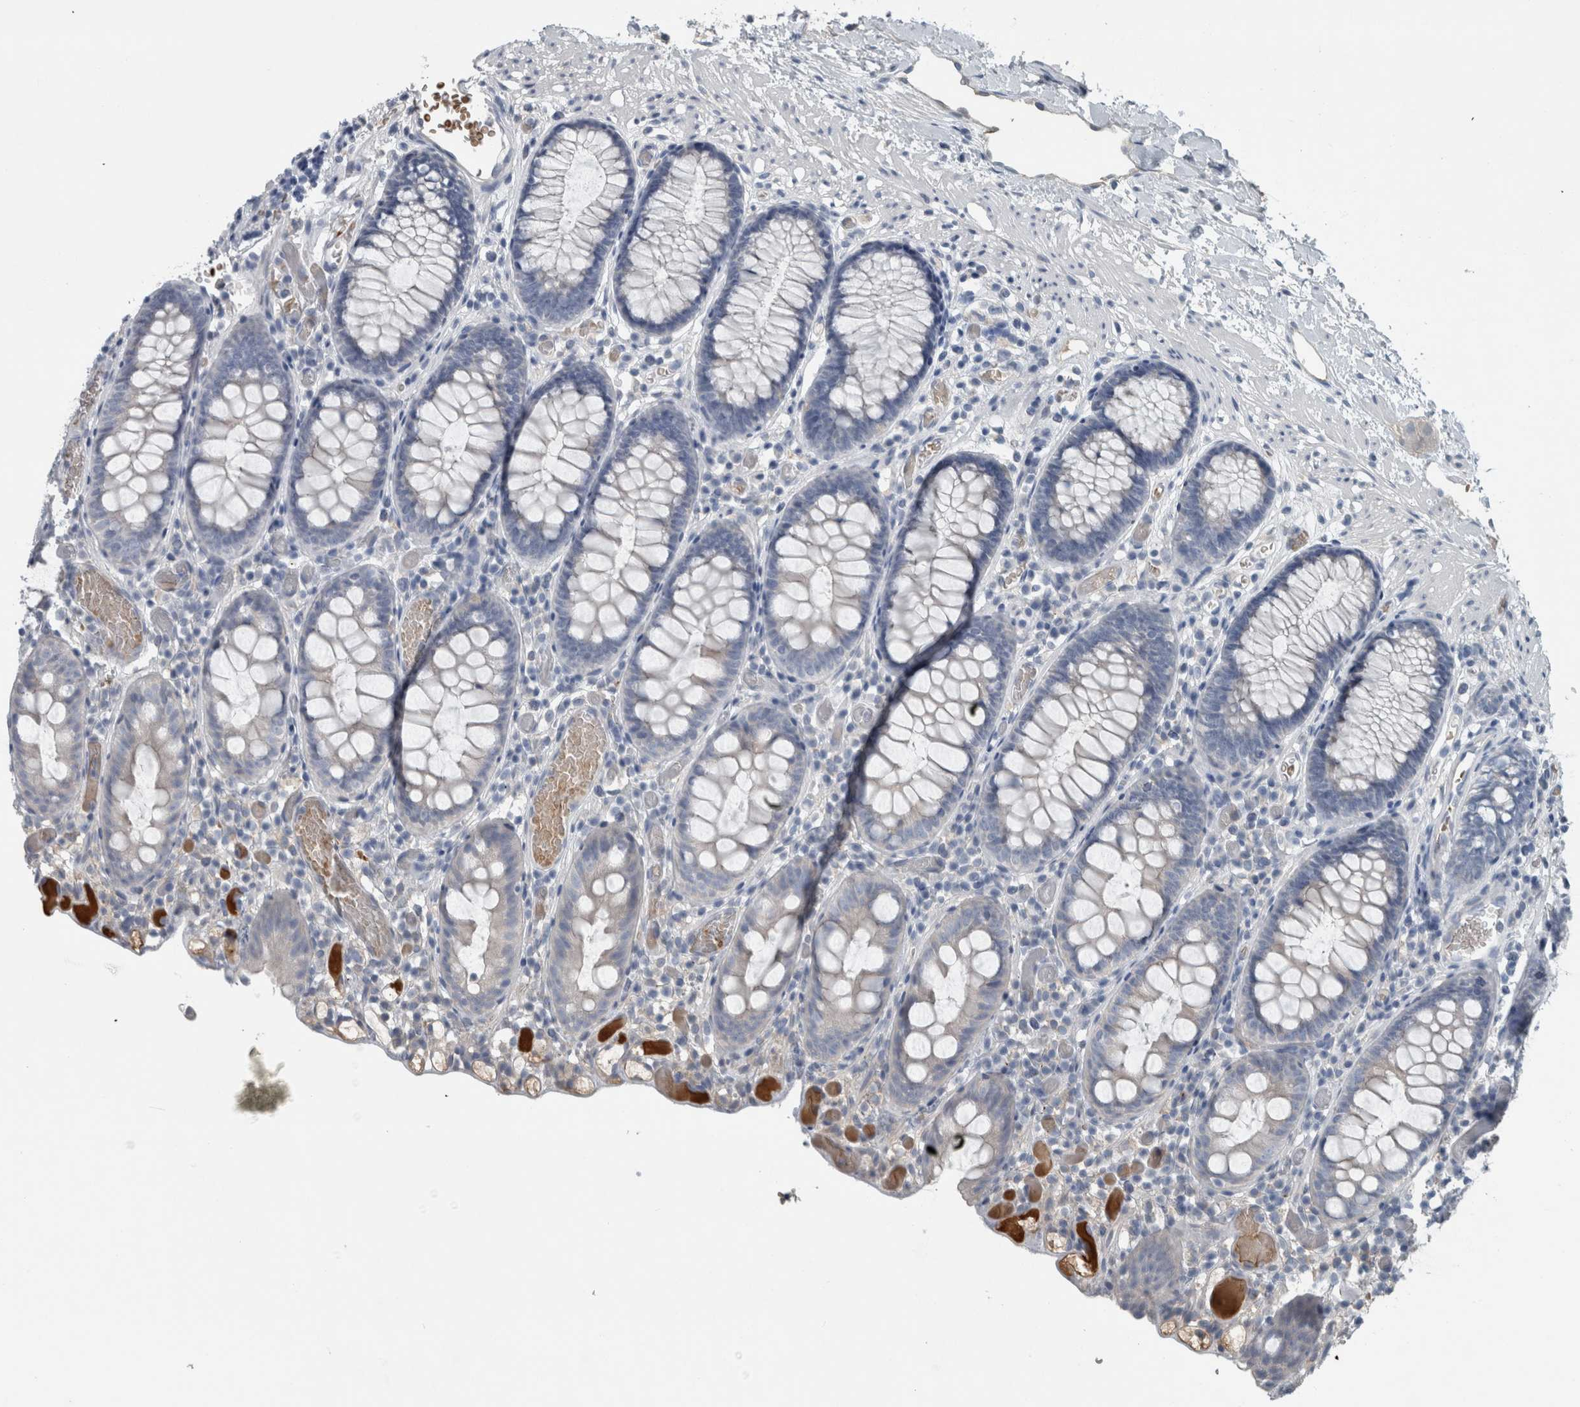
{"staining": {"intensity": "negative", "quantity": "none", "location": "none"}, "tissue": "colon", "cell_type": "Endothelial cells", "image_type": "normal", "snomed": [{"axis": "morphology", "description": "Normal tissue, NOS"}, {"axis": "topography", "description": "Colon"}], "caption": "Colon was stained to show a protein in brown. There is no significant staining in endothelial cells. (Brightfield microscopy of DAB immunohistochemistry at high magnification).", "gene": "SH3GL2", "patient": {"sex": "male", "age": 14}}